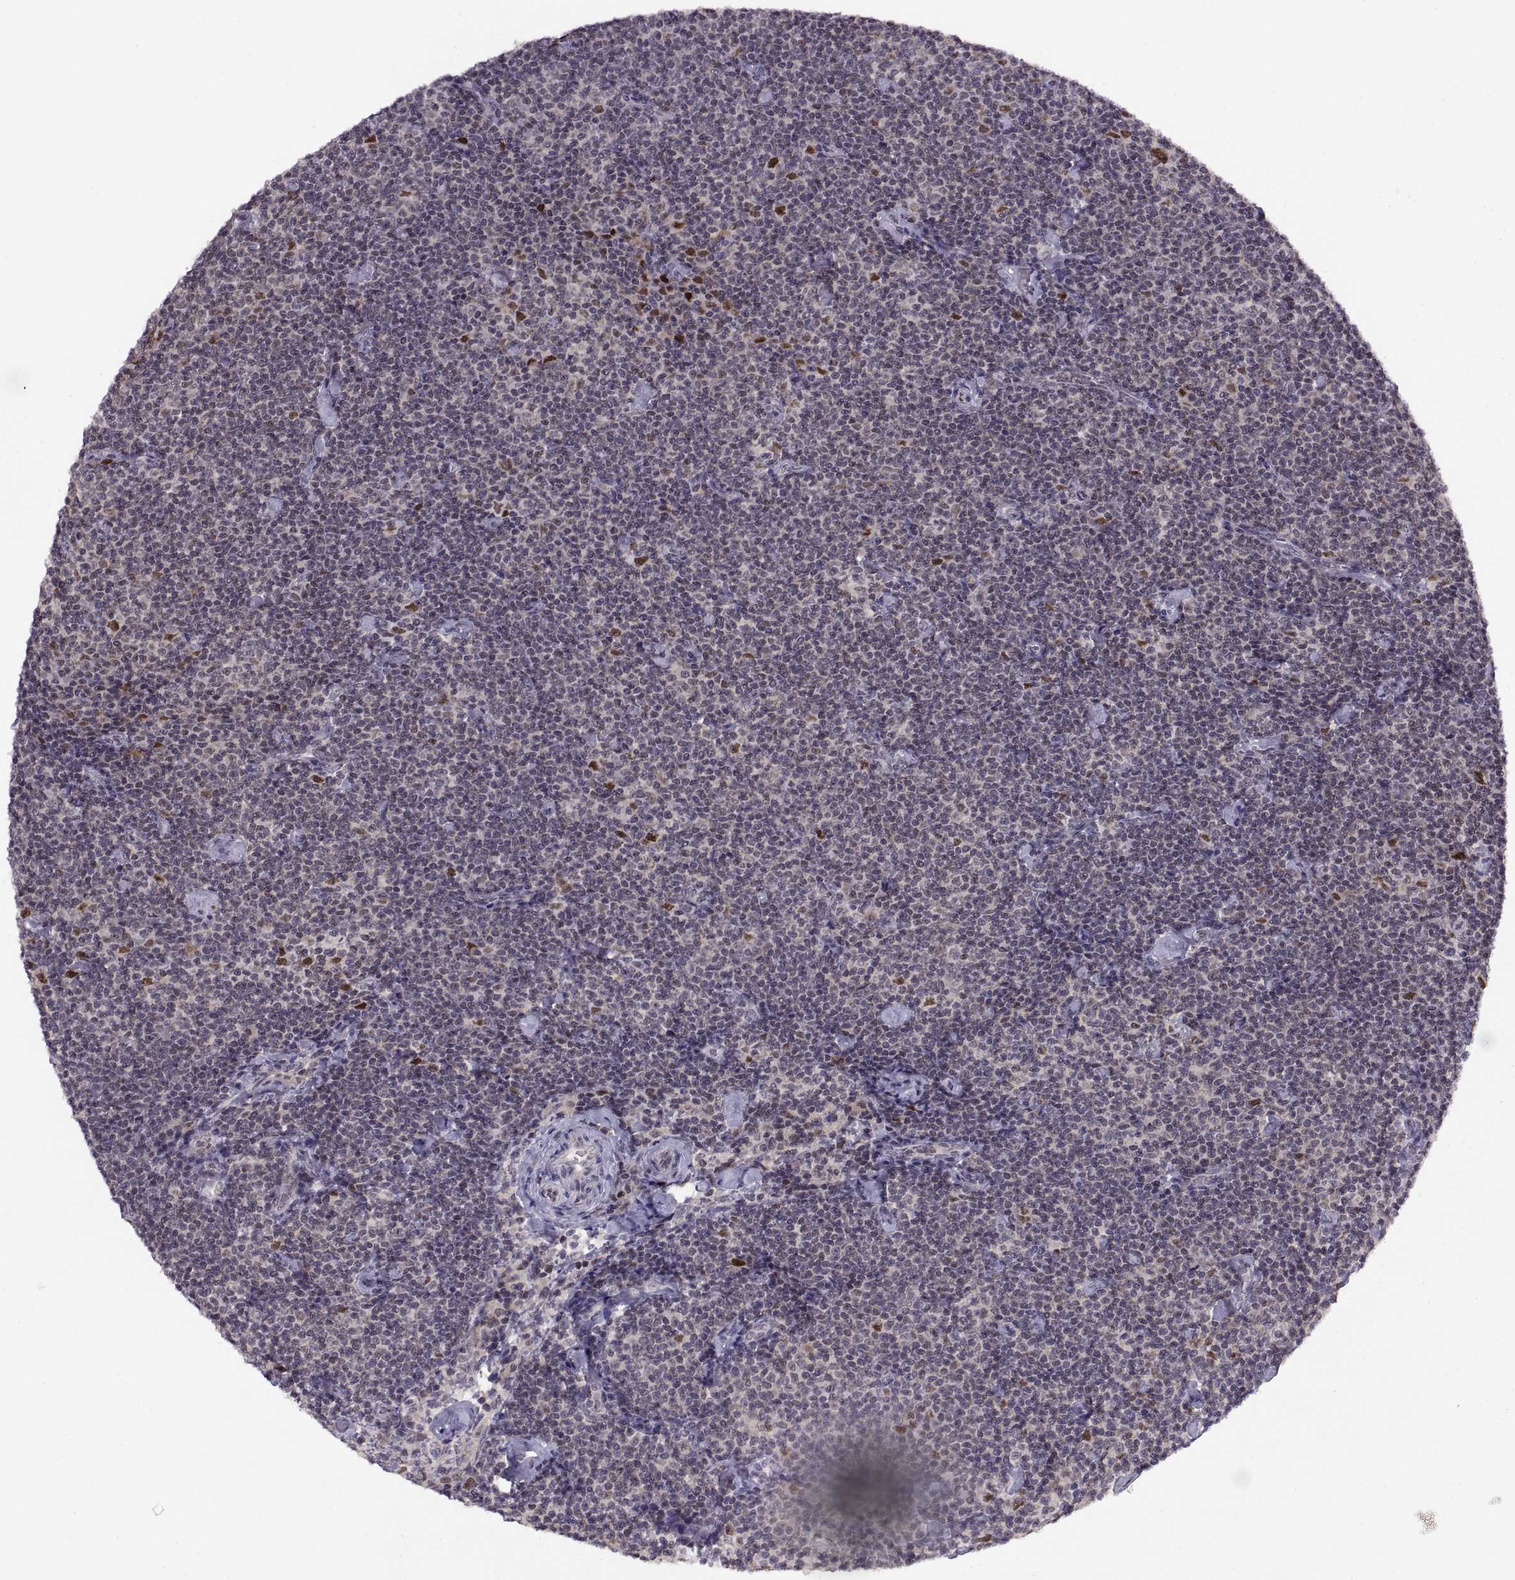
{"staining": {"intensity": "negative", "quantity": "none", "location": "none"}, "tissue": "lymphoma", "cell_type": "Tumor cells", "image_type": "cancer", "snomed": [{"axis": "morphology", "description": "Malignant lymphoma, non-Hodgkin's type, Low grade"}, {"axis": "topography", "description": "Lymph node"}], "caption": "The micrograph demonstrates no significant staining in tumor cells of malignant lymphoma, non-Hodgkin's type (low-grade). The staining was performed using DAB to visualize the protein expression in brown, while the nuclei were stained in blue with hematoxylin (Magnification: 20x).", "gene": "CHFR", "patient": {"sex": "male", "age": 81}}